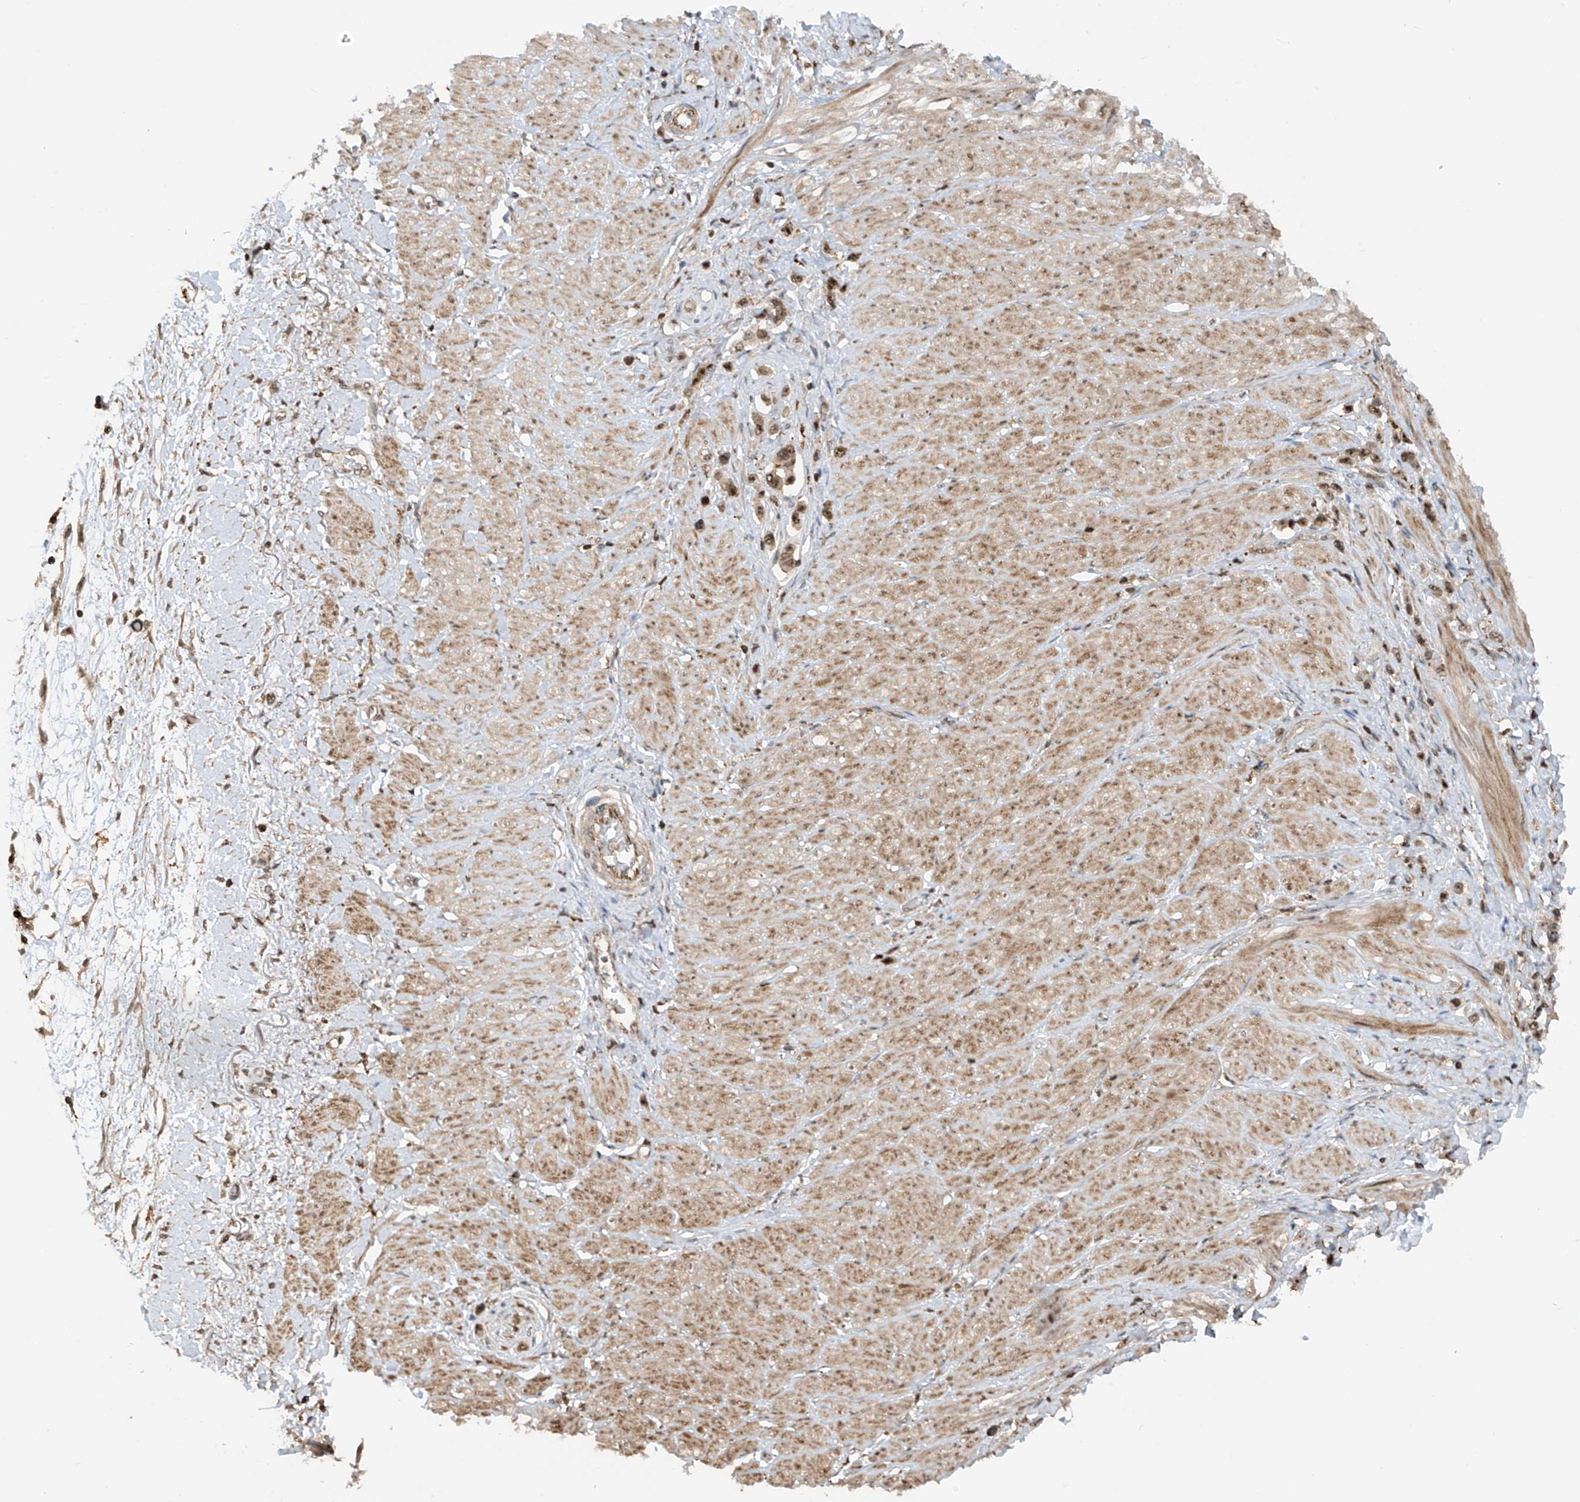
{"staining": {"intensity": "moderate", "quantity": ">75%", "location": "nuclear"}, "tissue": "stomach cancer", "cell_type": "Tumor cells", "image_type": "cancer", "snomed": [{"axis": "morphology", "description": "Adenocarcinoma, NOS"}, {"axis": "topography", "description": "Stomach"}], "caption": "Brown immunohistochemical staining in human adenocarcinoma (stomach) displays moderate nuclear positivity in approximately >75% of tumor cells. (DAB (3,3'-diaminobenzidine) IHC, brown staining for protein, blue staining for nuclei).", "gene": "REPIN1", "patient": {"sex": "female", "age": 65}}